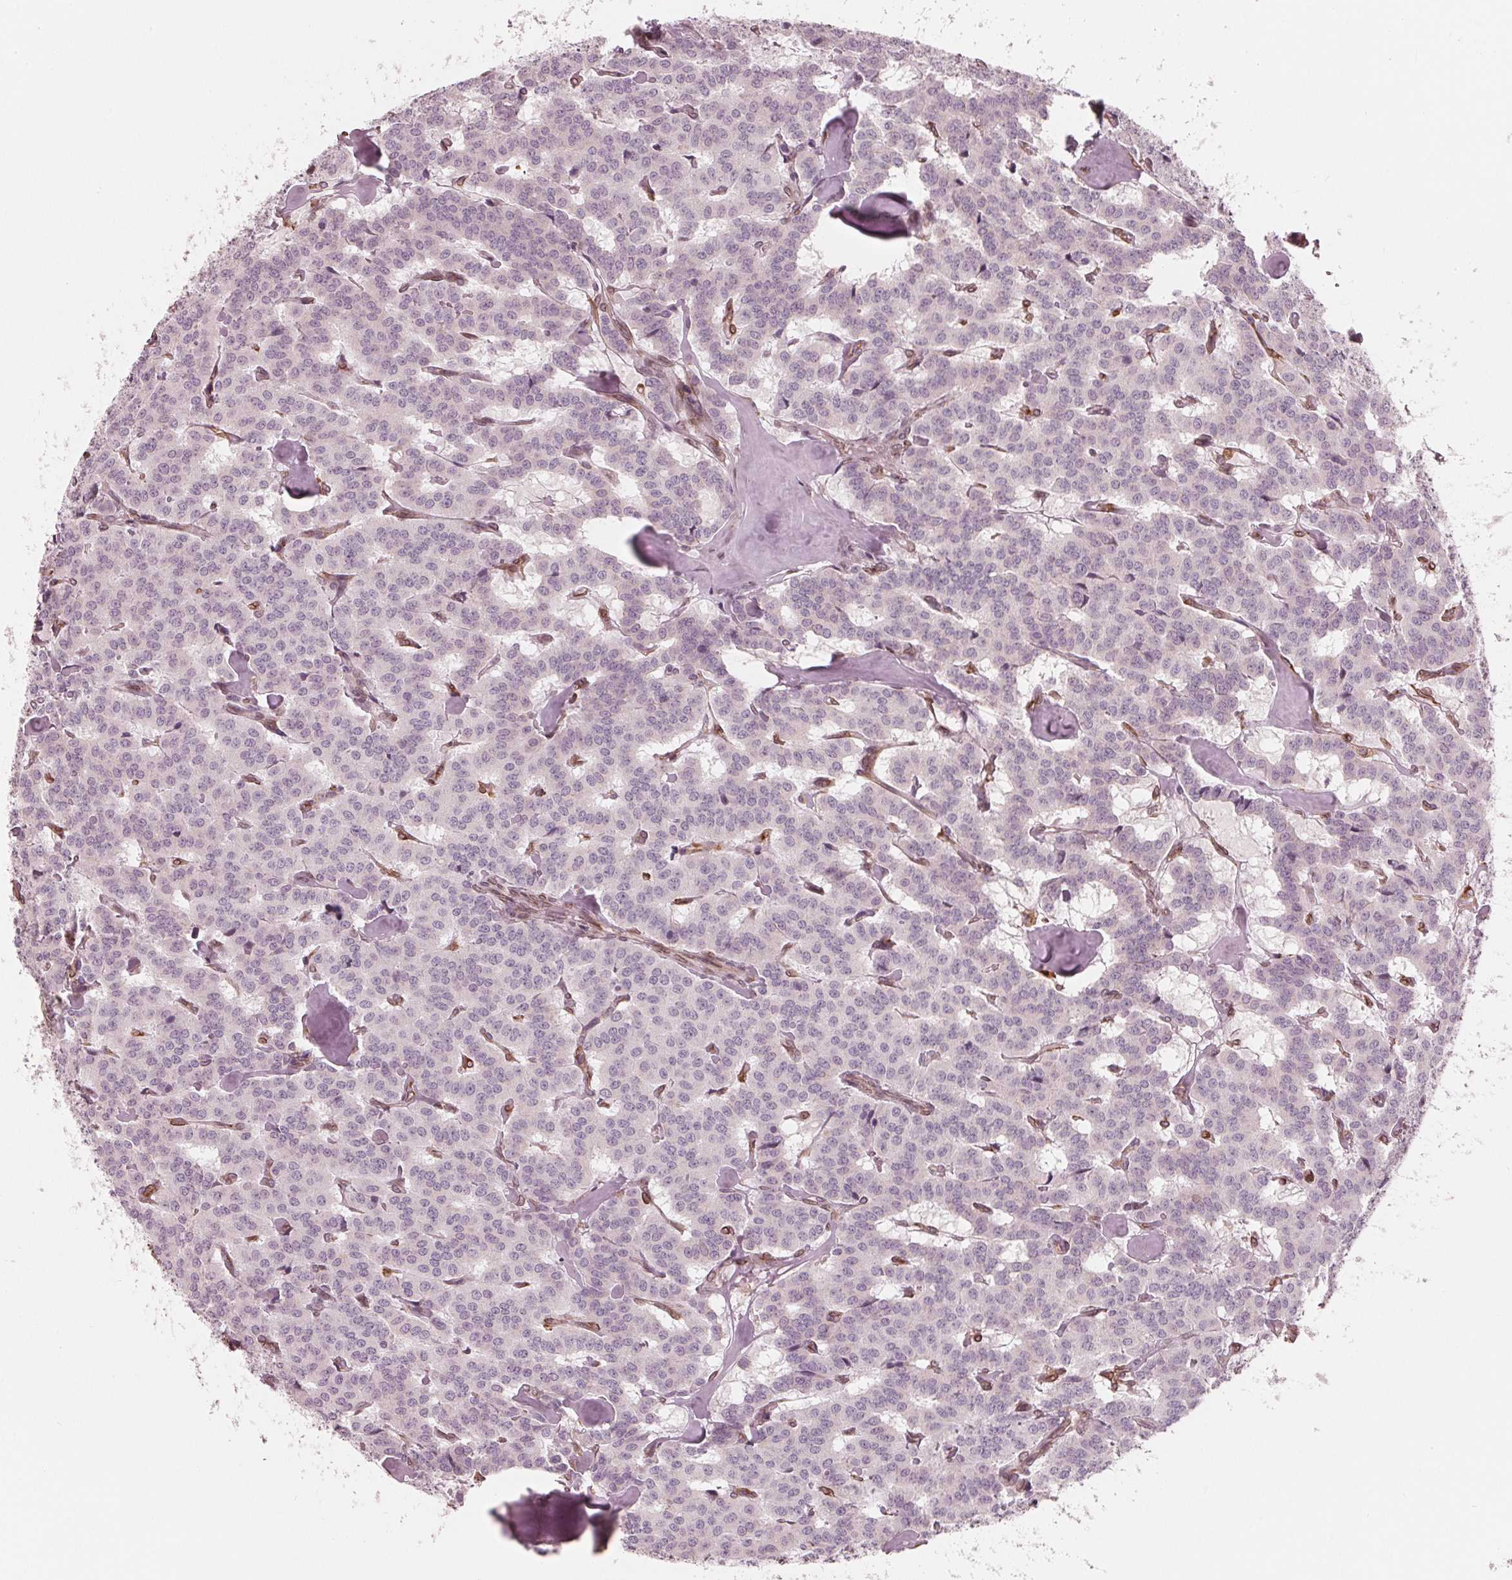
{"staining": {"intensity": "negative", "quantity": "none", "location": "none"}, "tissue": "carcinoid", "cell_type": "Tumor cells", "image_type": "cancer", "snomed": [{"axis": "morphology", "description": "Carcinoid, malignant, NOS"}, {"axis": "topography", "description": "Lung"}], "caption": "The image reveals no staining of tumor cells in malignant carcinoid.", "gene": "IKBIP", "patient": {"sex": "female", "age": 46}}